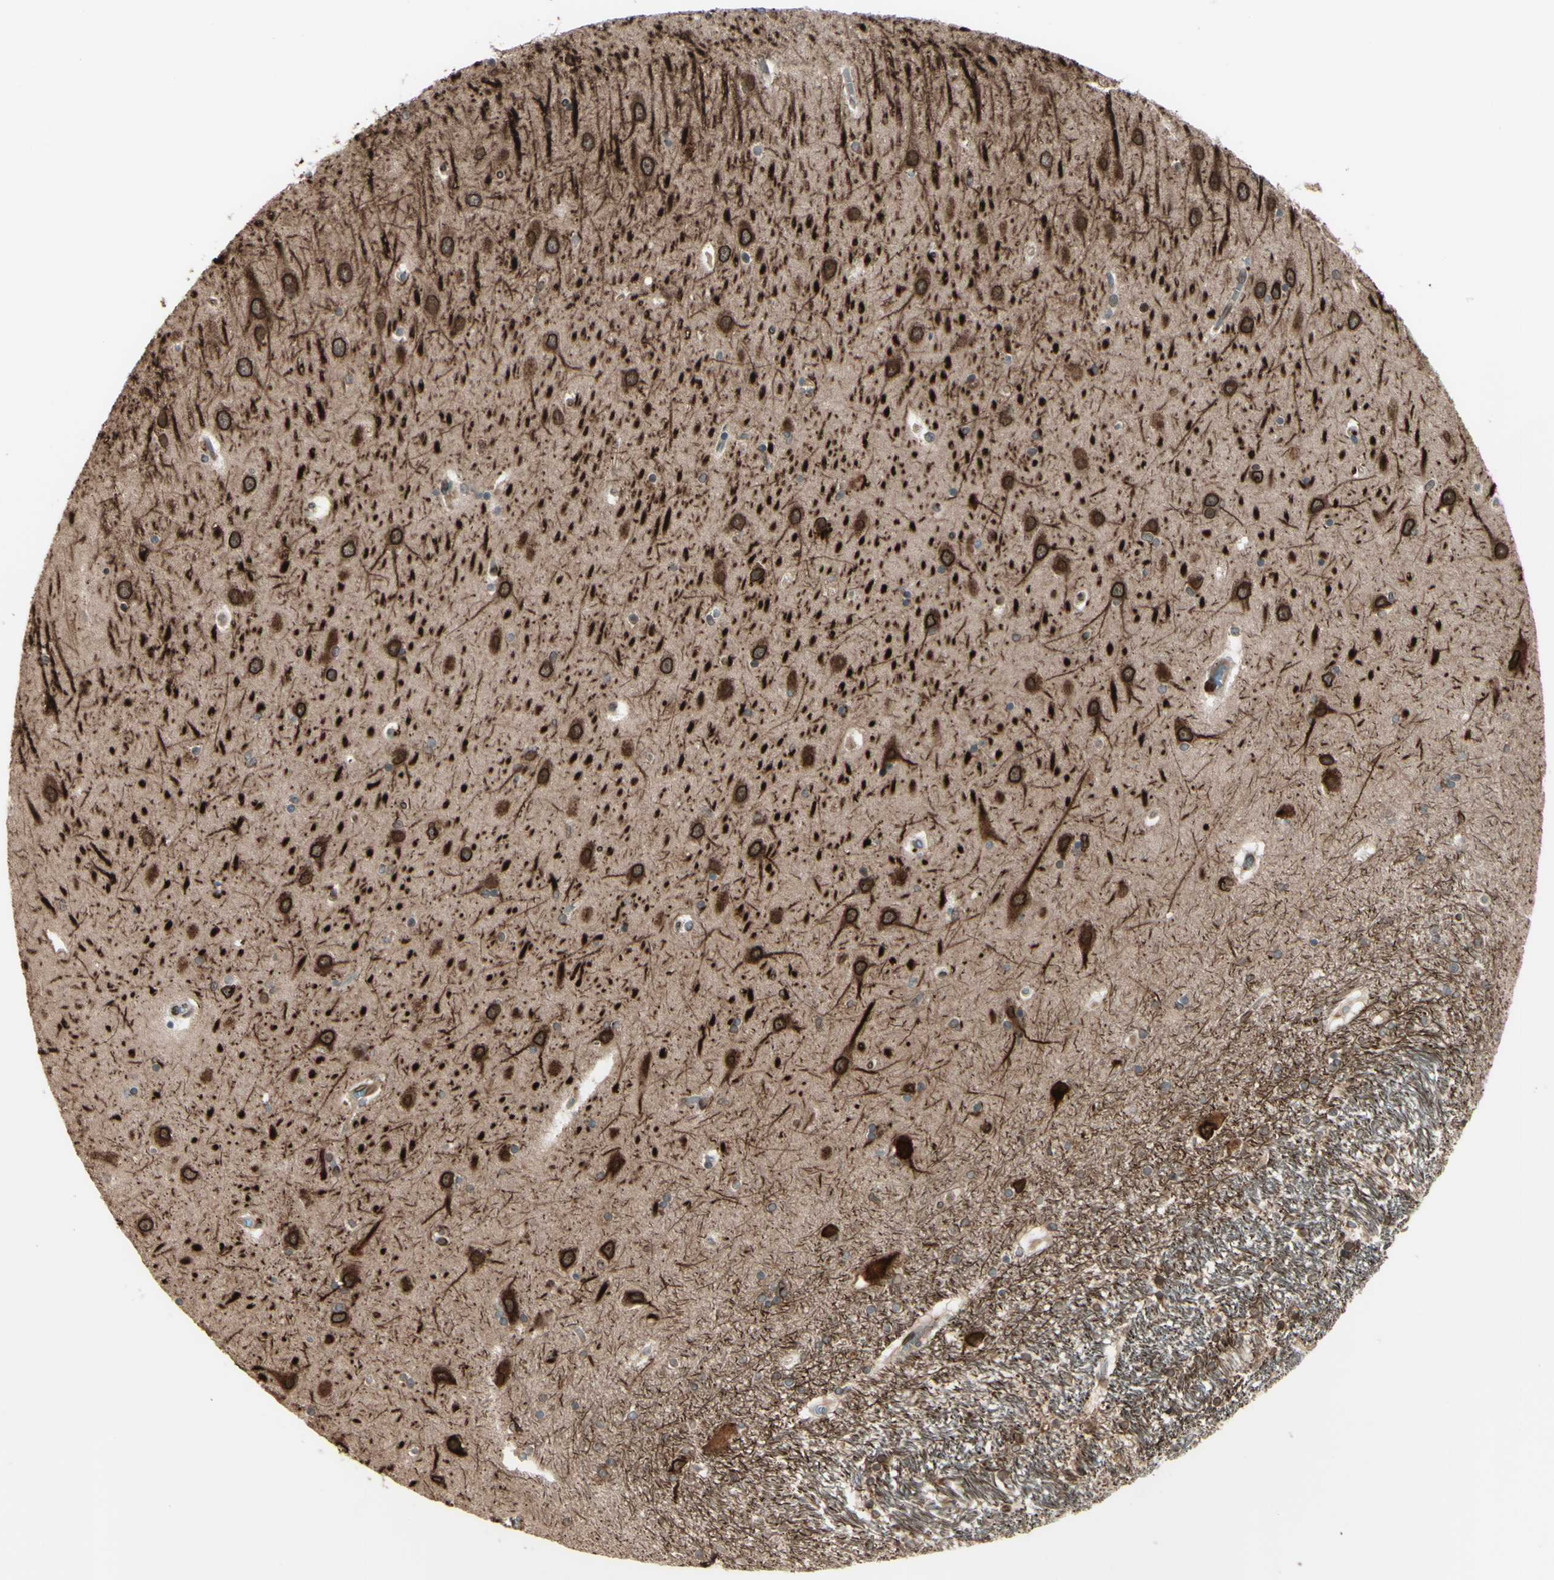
{"staining": {"intensity": "weak", "quantity": "25%-75%", "location": "nuclear"}, "tissue": "hippocampus", "cell_type": "Glial cells", "image_type": "normal", "snomed": [{"axis": "morphology", "description": "Normal tissue, NOS"}, {"axis": "topography", "description": "Hippocampus"}], "caption": "A brown stain shows weak nuclear positivity of a protein in glial cells of normal human hippocampus. (Brightfield microscopy of DAB IHC at high magnification).", "gene": "MLF2", "patient": {"sex": "female", "age": 54}}